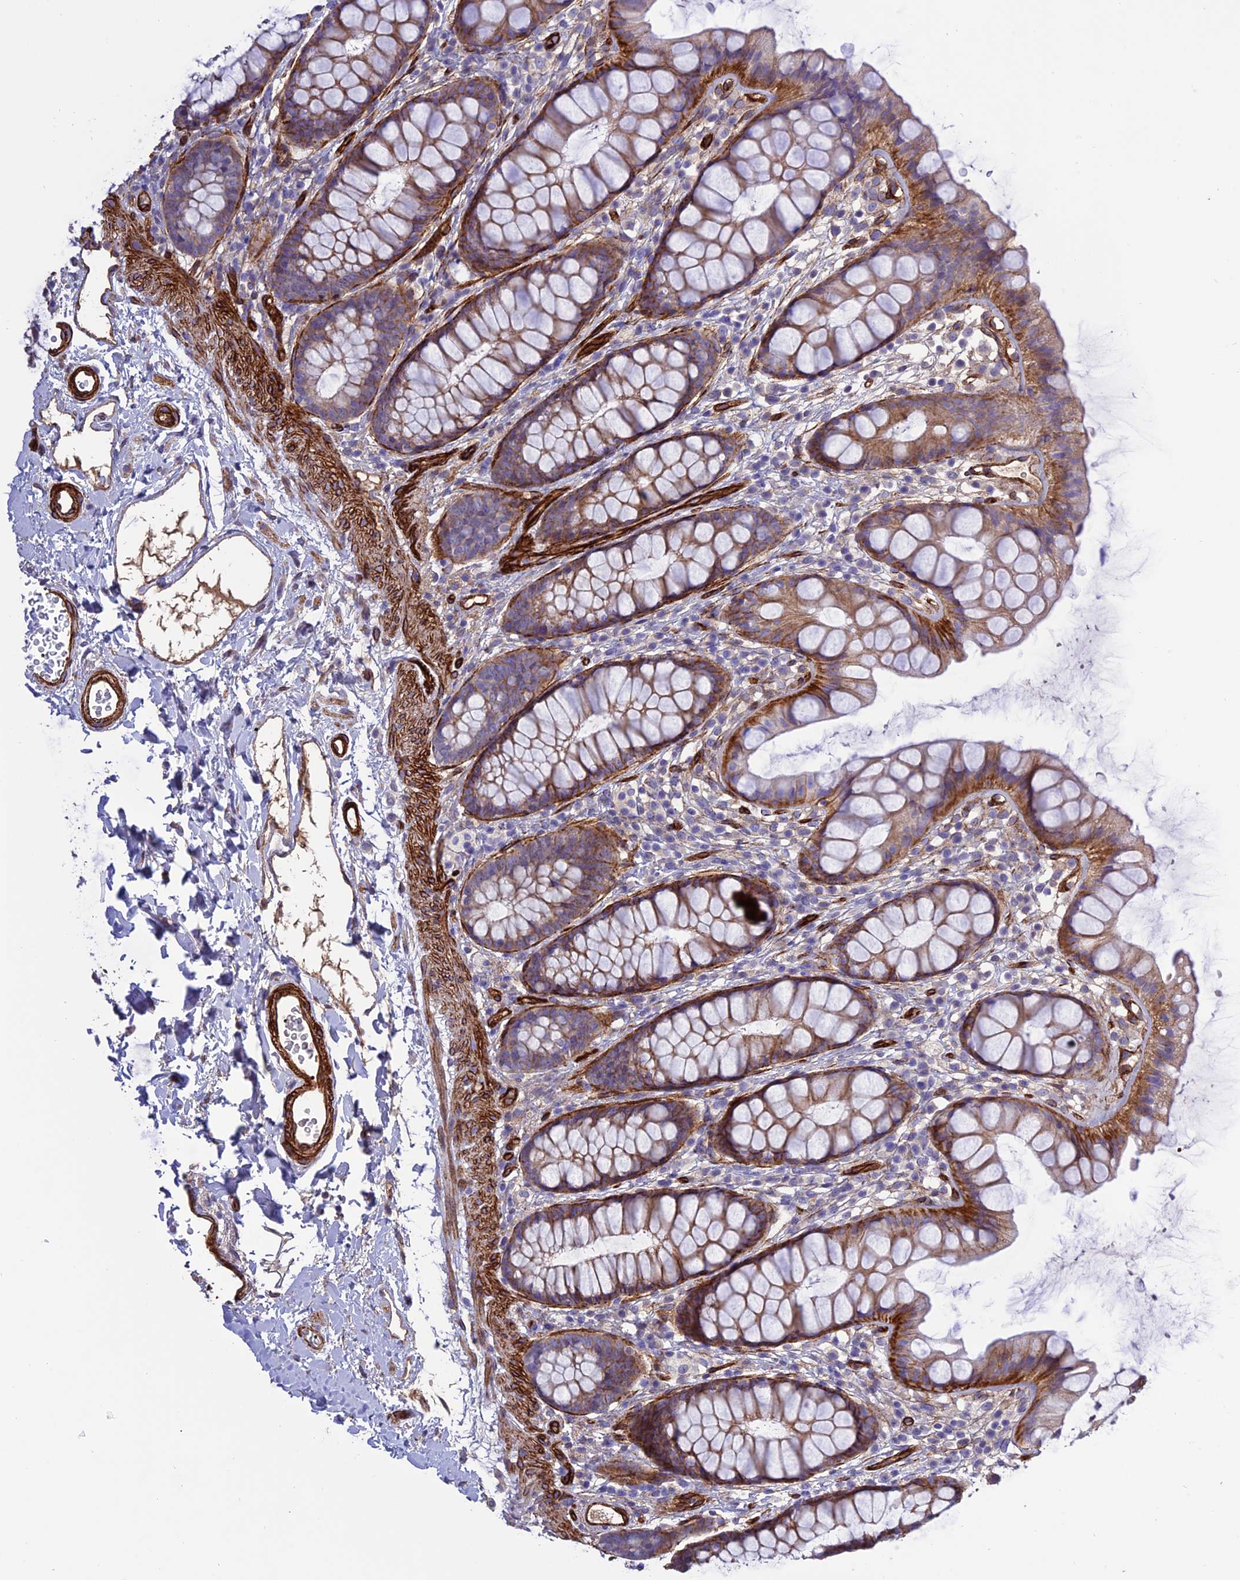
{"staining": {"intensity": "moderate", "quantity": ">75%", "location": "cytoplasmic/membranous"}, "tissue": "rectum", "cell_type": "Glandular cells", "image_type": "normal", "snomed": [{"axis": "morphology", "description": "Normal tissue, NOS"}, {"axis": "topography", "description": "Rectum"}], "caption": "Immunohistochemistry (IHC) micrograph of unremarkable human rectum stained for a protein (brown), which demonstrates medium levels of moderate cytoplasmic/membranous positivity in about >75% of glandular cells.", "gene": "REX1BD", "patient": {"sex": "female", "age": 65}}